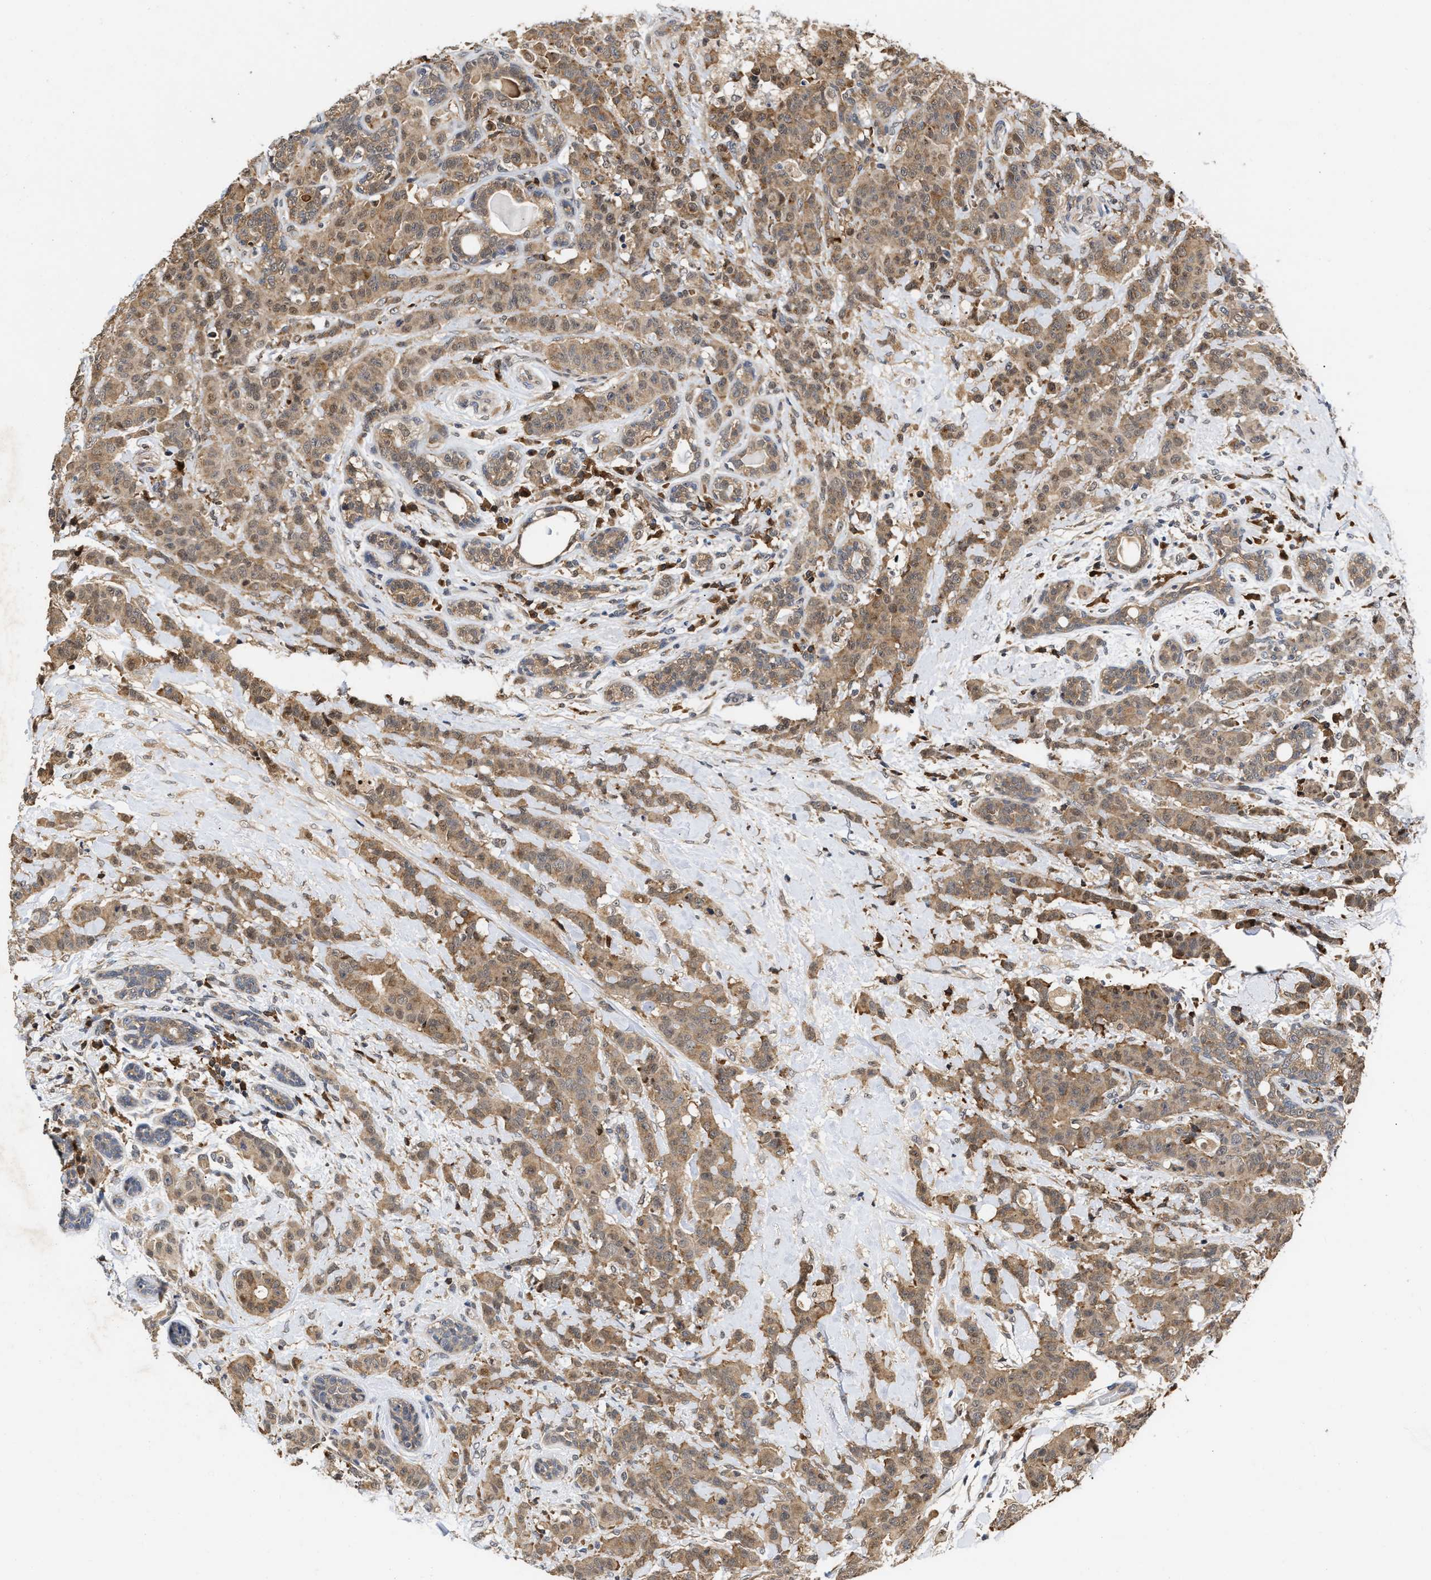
{"staining": {"intensity": "moderate", "quantity": ">75%", "location": "cytoplasmic/membranous"}, "tissue": "breast cancer", "cell_type": "Tumor cells", "image_type": "cancer", "snomed": [{"axis": "morphology", "description": "Normal tissue, NOS"}, {"axis": "morphology", "description": "Duct carcinoma"}, {"axis": "topography", "description": "Breast"}], "caption": "An image of human breast cancer (infiltrating ductal carcinoma) stained for a protein reveals moderate cytoplasmic/membranous brown staining in tumor cells. Immunohistochemistry stains the protein in brown and the nuclei are stained blue.", "gene": "CLIP2", "patient": {"sex": "female", "age": 40}}